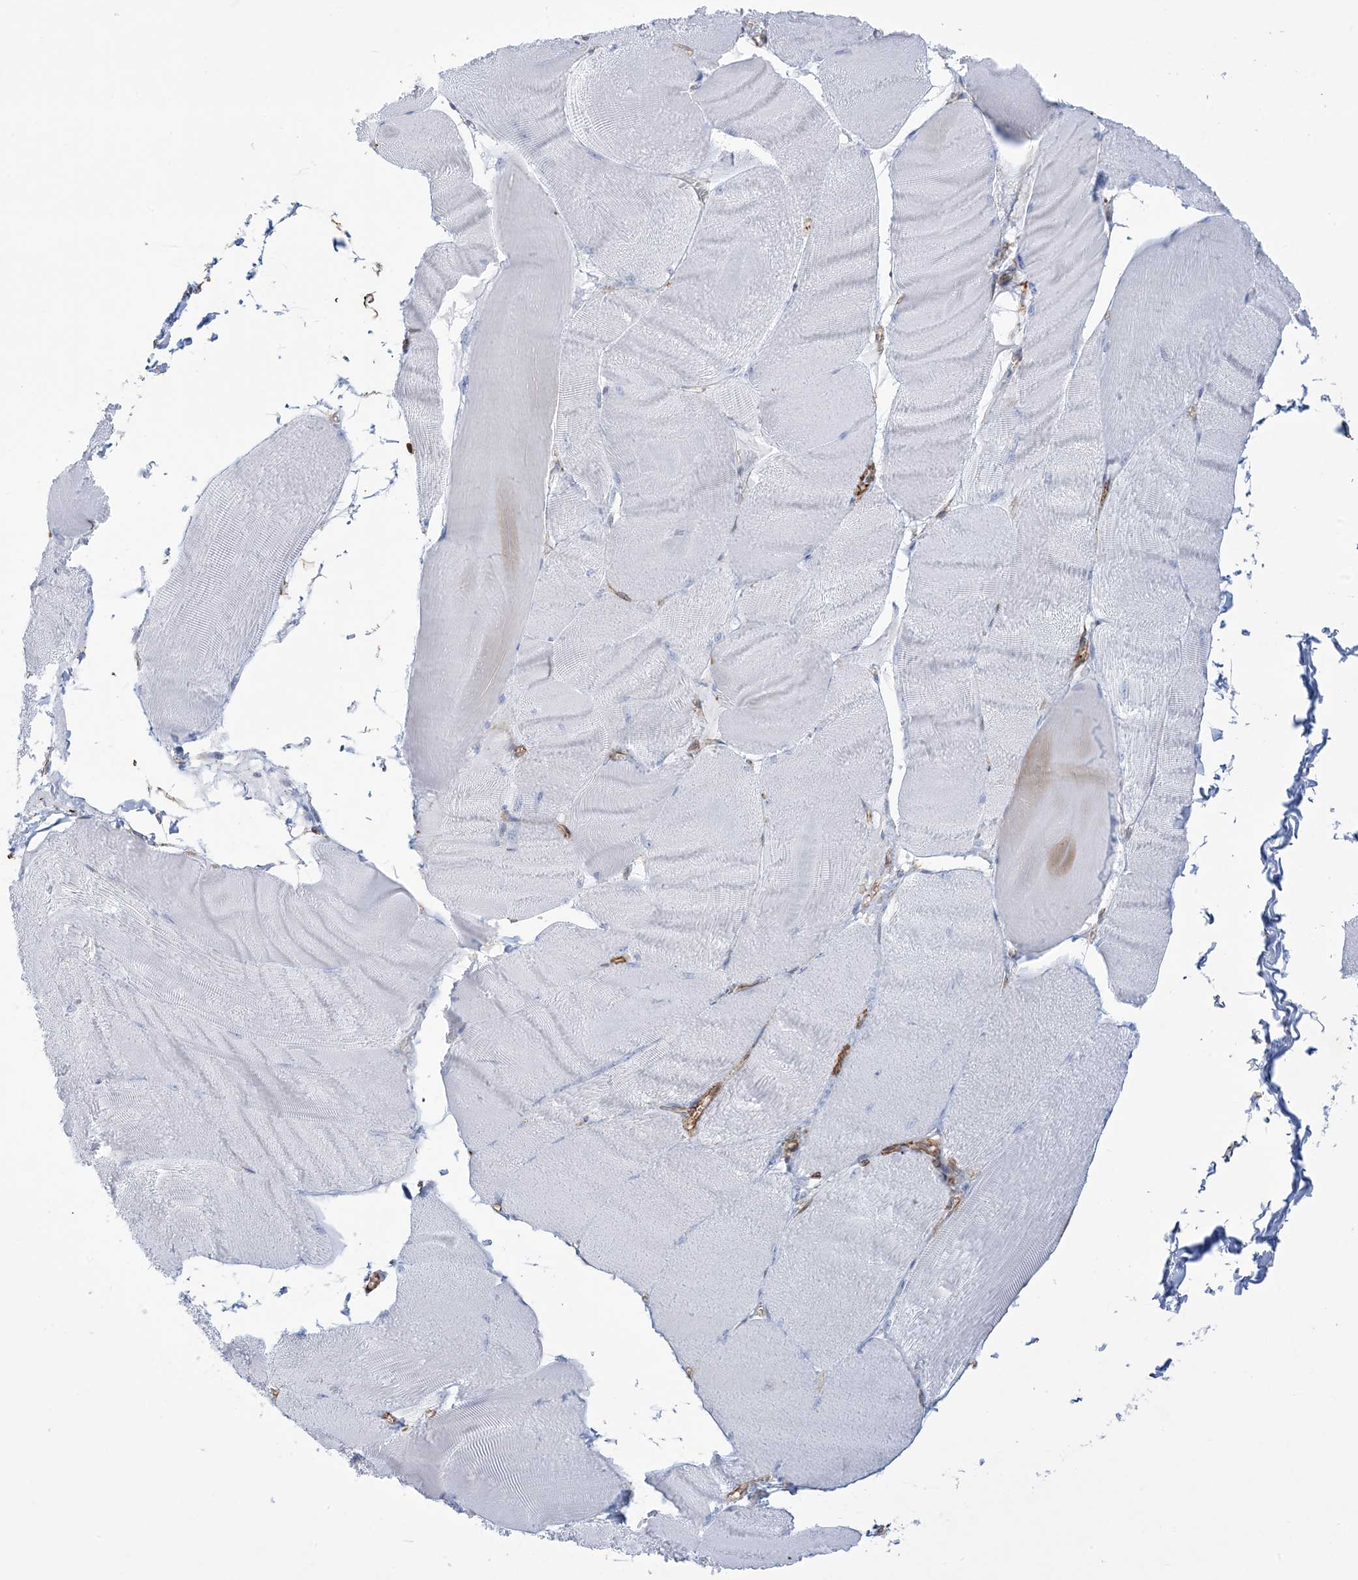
{"staining": {"intensity": "negative", "quantity": "none", "location": "none"}, "tissue": "skeletal muscle", "cell_type": "Myocytes", "image_type": "normal", "snomed": [{"axis": "morphology", "description": "Normal tissue, NOS"}, {"axis": "morphology", "description": "Basal cell carcinoma"}, {"axis": "topography", "description": "Skeletal muscle"}], "caption": "Protein analysis of normal skeletal muscle demonstrates no significant positivity in myocytes. (Brightfield microscopy of DAB (3,3'-diaminobenzidine) immunohistochemistry at high magnification).", "gene": "B3GNT7", "patient": {"sex": "female", "age": 64}}